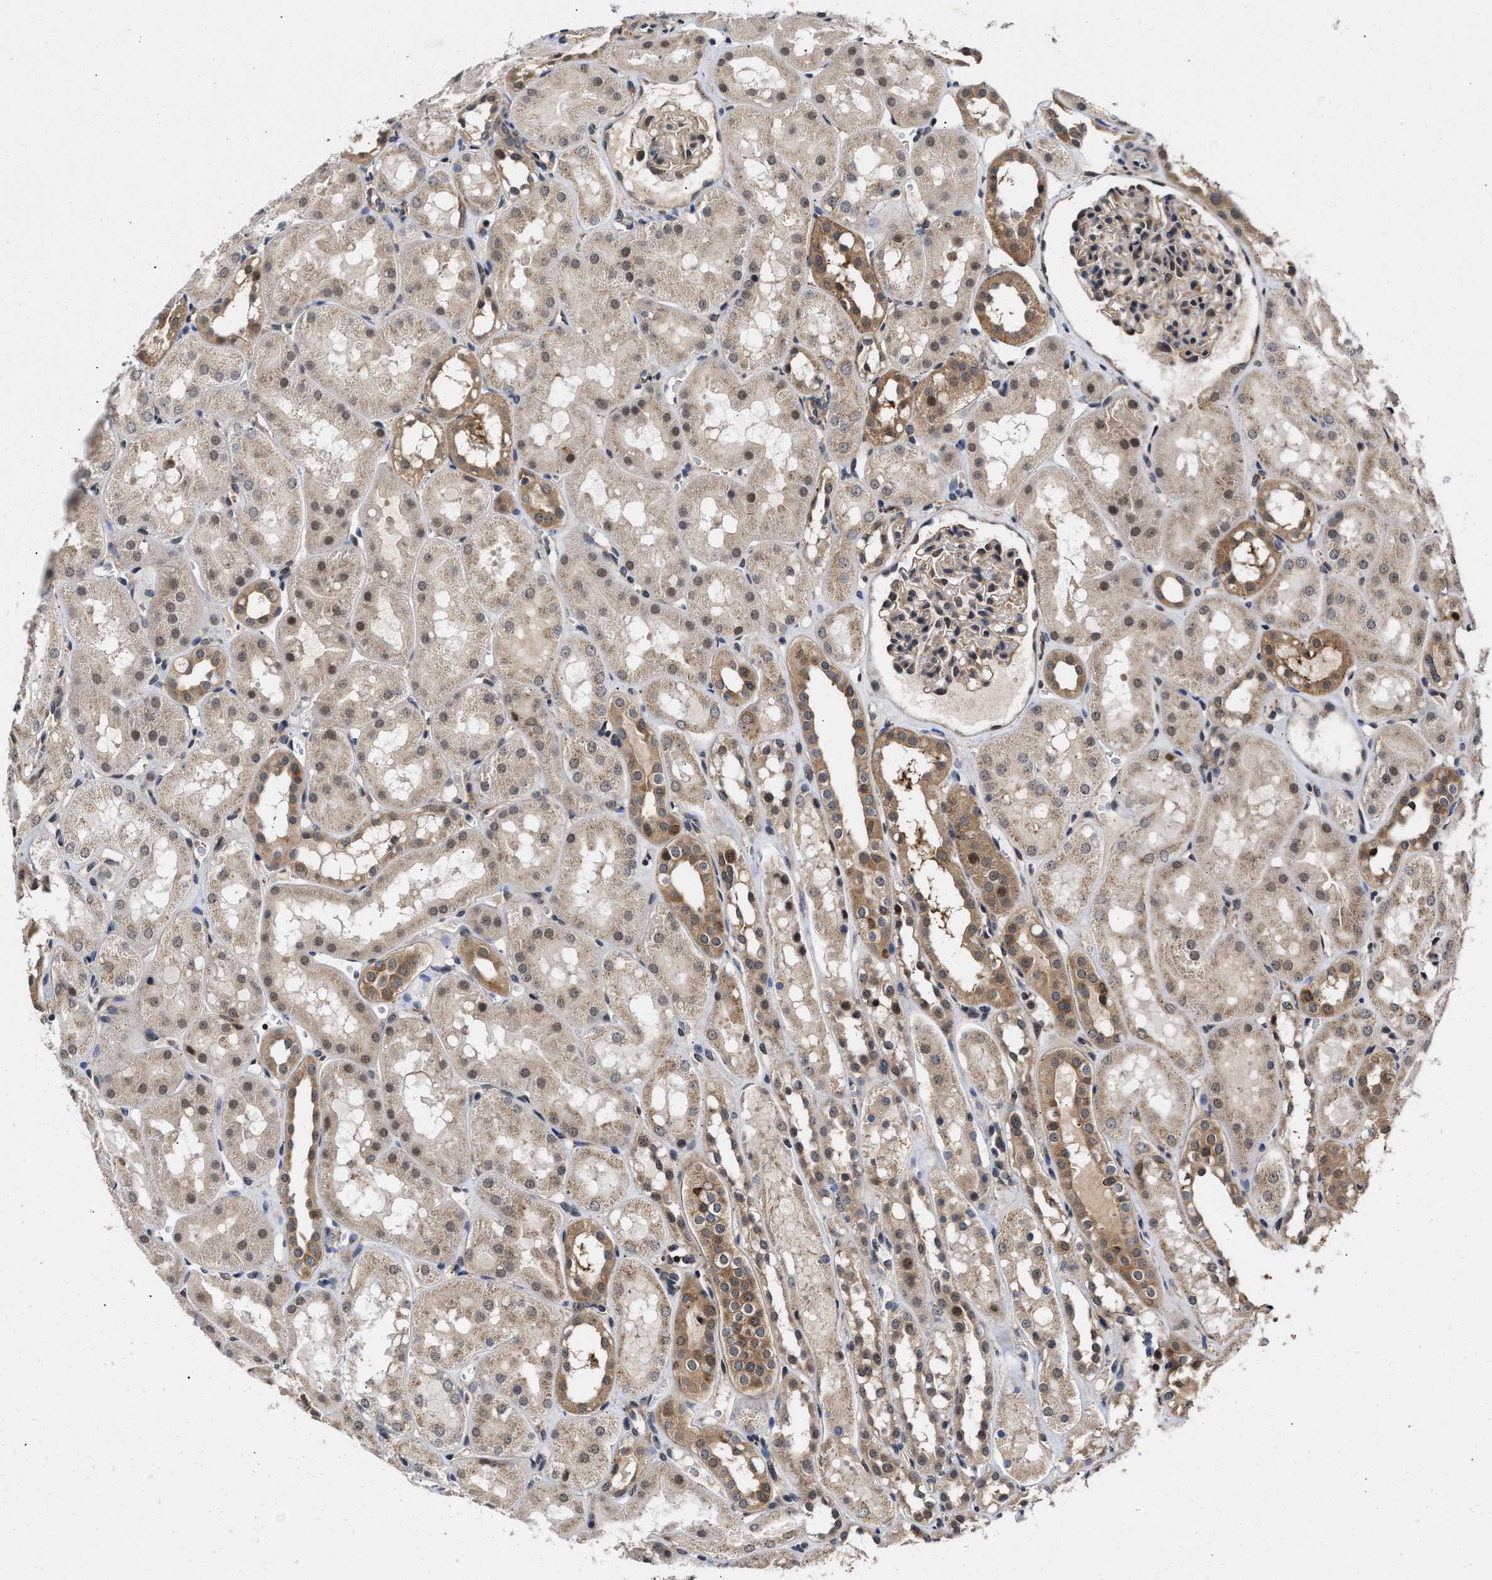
{"staining": {"intensity": "weak", "quantity": "<25%", "location": "cytoplasmic/membranous"}, "tissue": "kidney", "cell_type": "Cells in glomeruli", "image_type": "normal", "snomed": [{"axis": "morphology", "description": "Normal tissue, NOS"}, {"axis": "topography", "description": "Kidney"}, {"axis": "topography", "description": "Urinary bladder"}], "caption": "Kidney stained for a protein using IHC displays no positivity cells in glomeruli.", "gene": "CLIP2", "patient": {"sex": "male", "age": 16}}